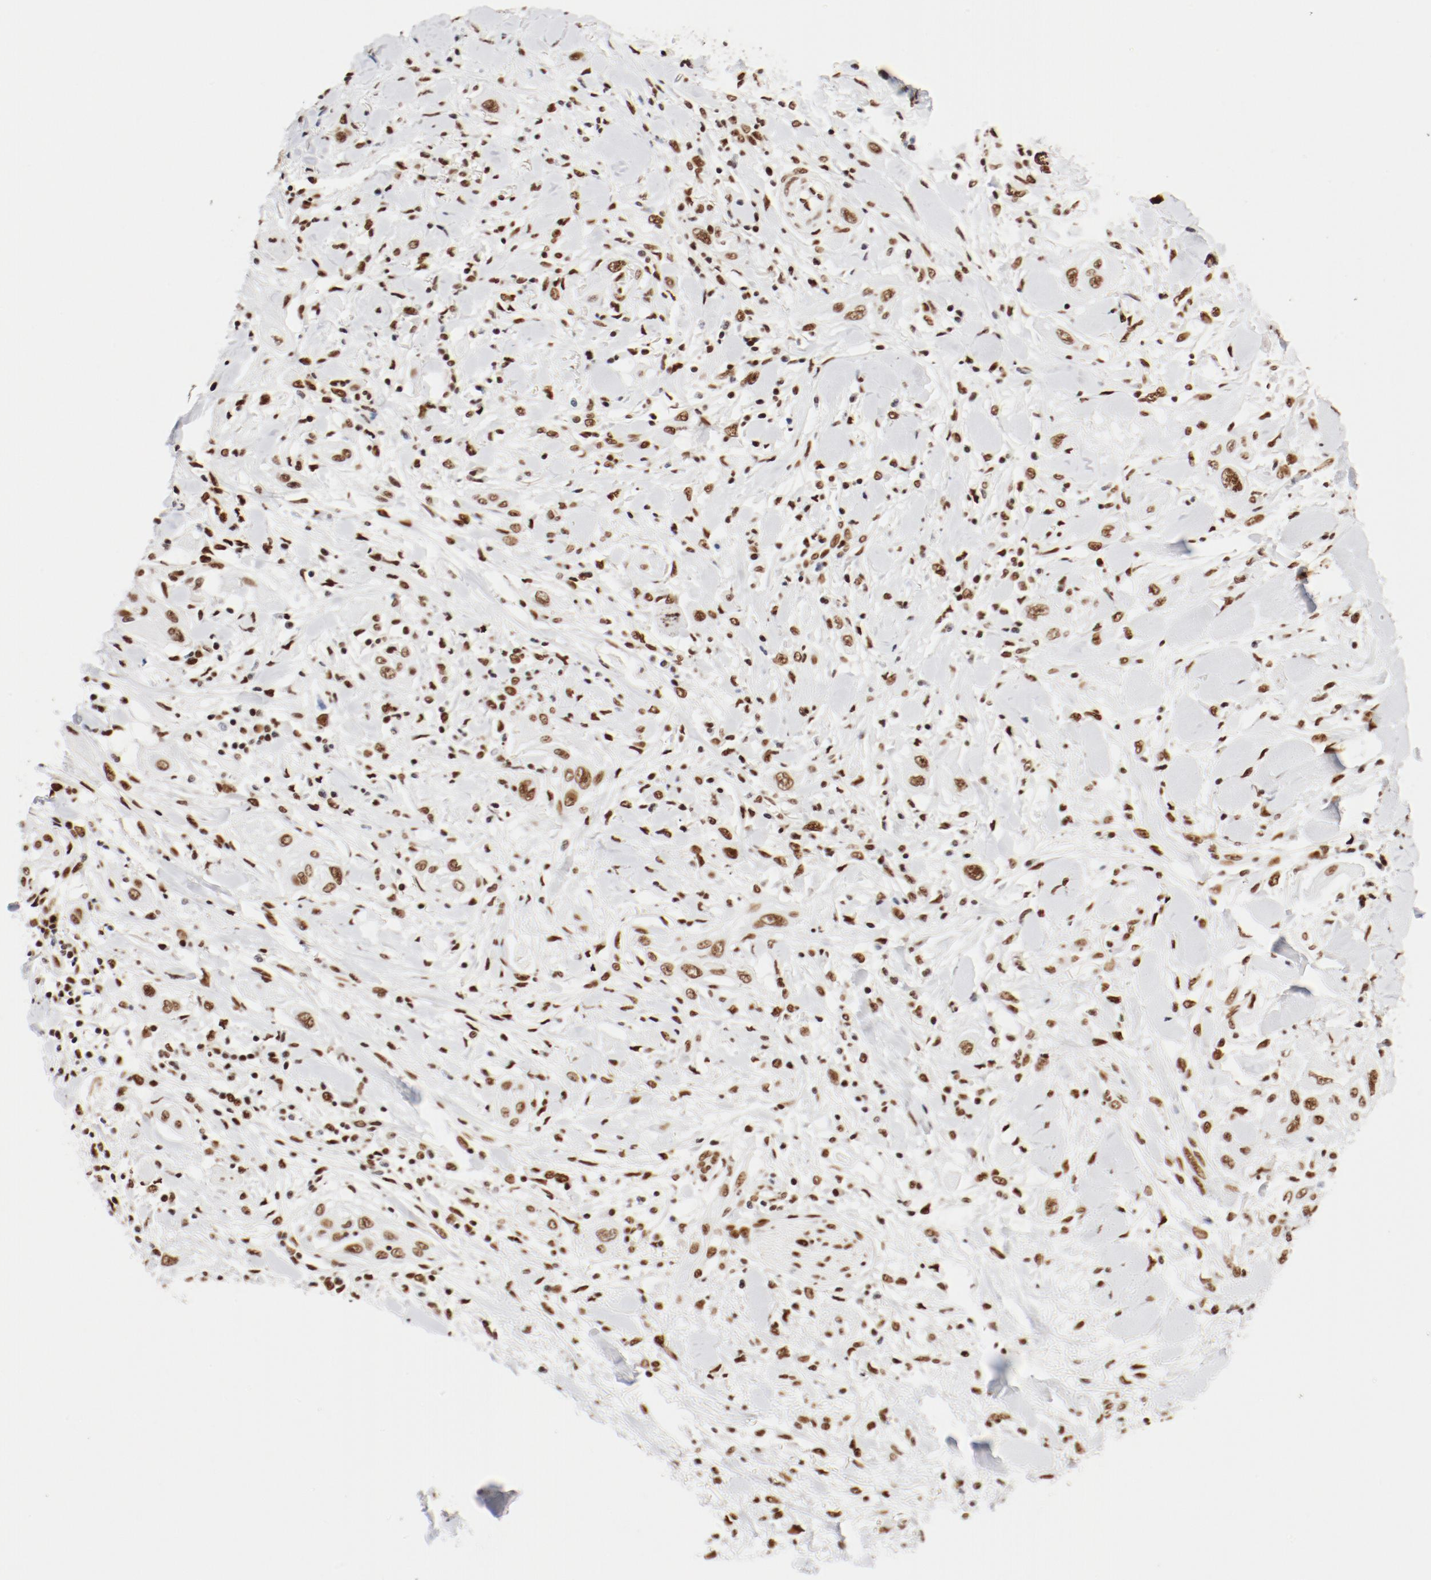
{"staining": {"intensity": "moderate", "quantity": ">75%", "location": "nuclear"}, "tissue": "lung cancer", "cell_type": "Tumor cells", "image_type": "cancer", "snomed": [{"axis": "morphology", "description": "Squamous cell carcinoma, NOS"}, {"axis": "topography", "description": "Lung"}], "caption": "Moderate nuclear positivity for a protein is appreciated in approximately >75% of tumor cells of lung cancer using immunohistochemistry.", "gene": "CTBP1", "patient": {"sex": "female", "age": 47}}